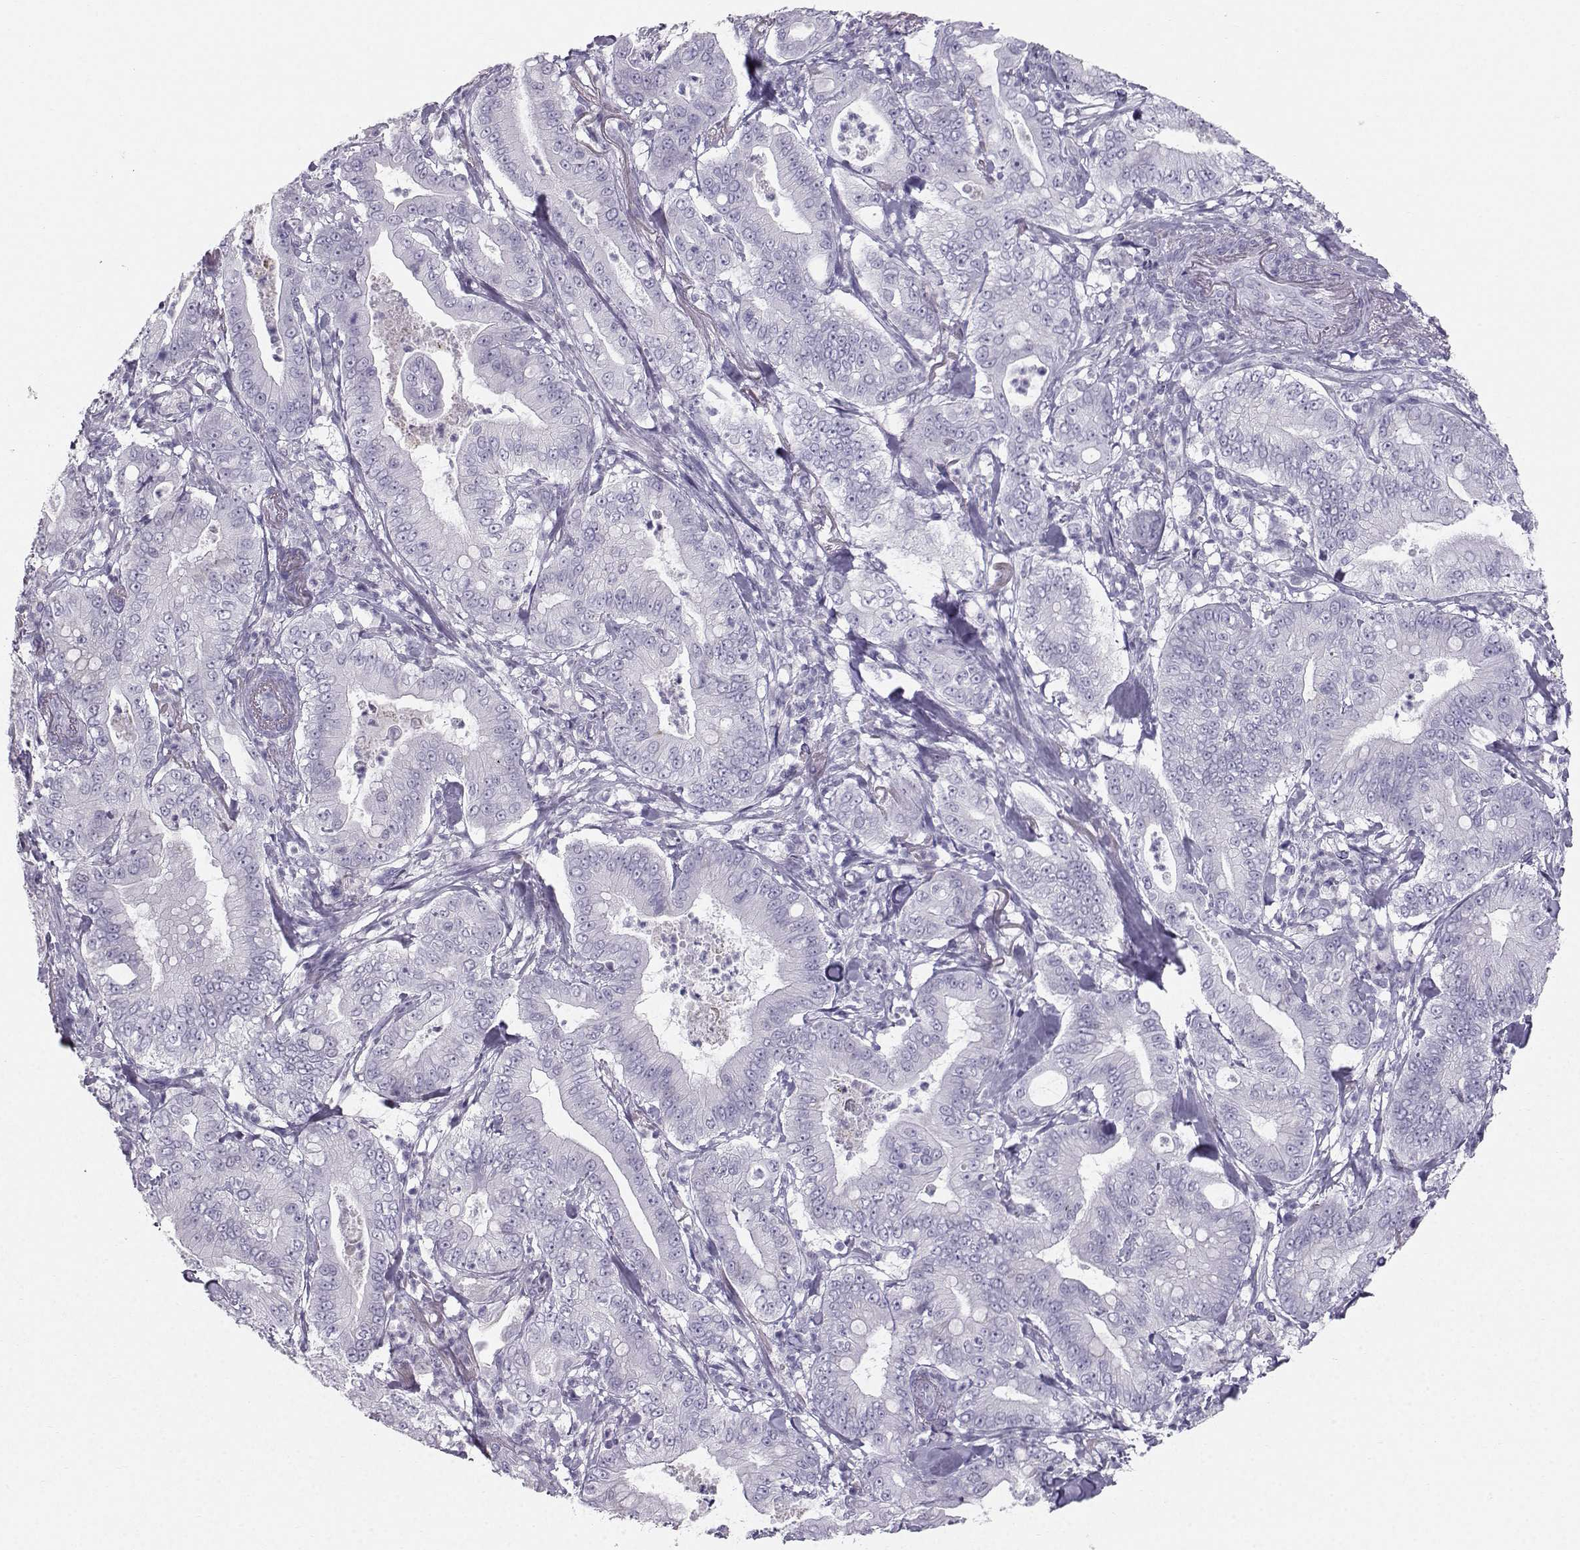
{"staining": {"intensity": "negative", "quantity": "none", "location": "none"}, "tissue": "pancreatic cancer", "cell_type": "Tumor cells", "image_type": "cancer", "snomed": [{"axis": "morphology", "description": "Adenocarcinoma, NOS"}, {"axis": "topography", "description": "Pancreas"}], "caption": "Immunohistochemistry micrograph of adenocarcinoma (pancreatic) stained for a protein (brown), which displays no staining in tumor cells.", "gene": "IQCD", "patient": {"sex": "male", "age": 71}}